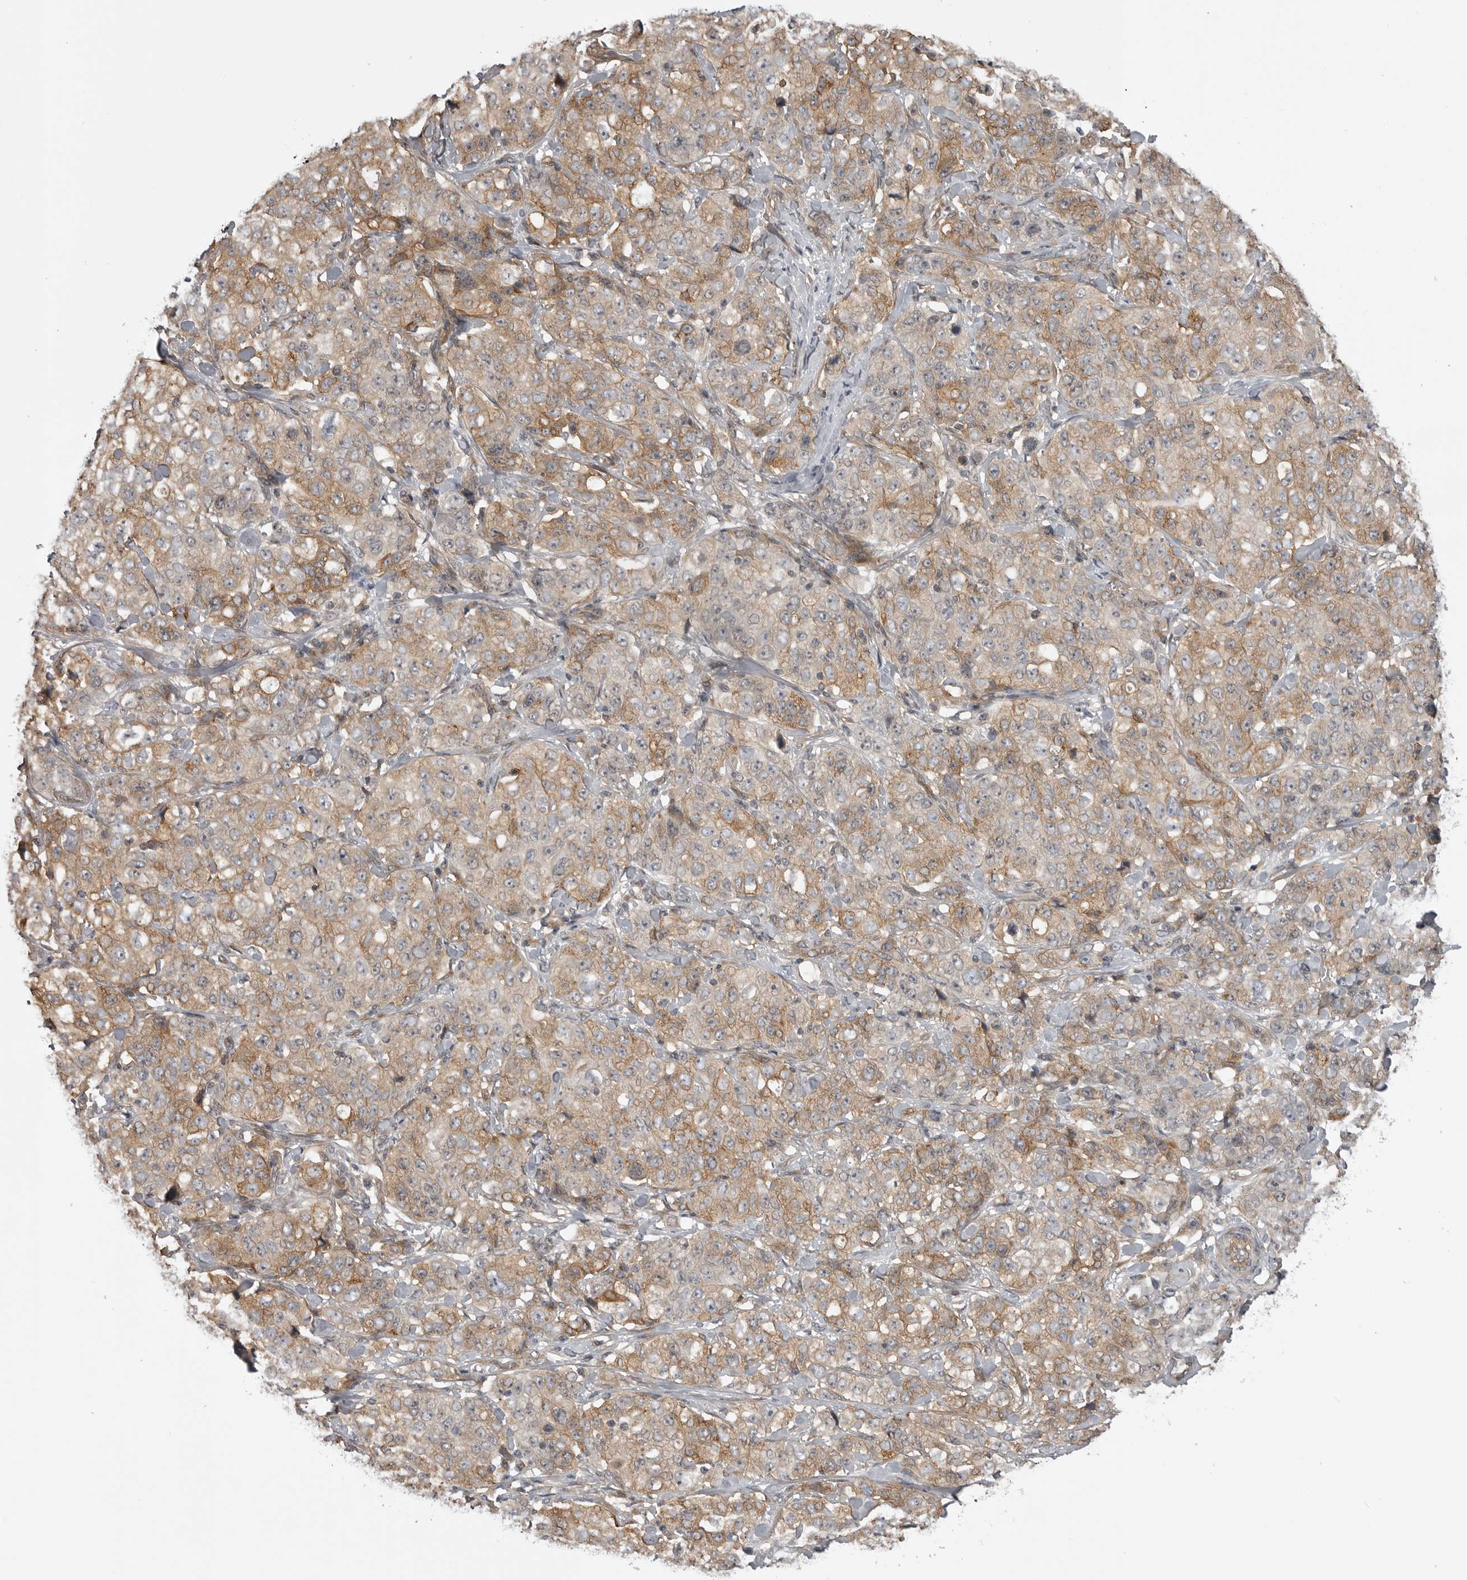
{"staining": {"intensity": "moderate", "quantity": ">75%", "location": "cytoplasmic/membranous"}, "tissue": "stomach cancer", "cell_type": "Tumor cells", "image_type": "cancer", "snomed": [{"axis": "morphology", "description": "Adenocarcinoma, NOS"}, {"axis": "topography", "description": "Stomach"}], "caption": "The micrograph displays immunohistochemical staining of stomach cancer. There is moderate cytoplasmic/membranous staining is seen in approximately >75% of tumor cells.", "gene": "LRRC45", "patient": {"sex": "male", "age": 48}}